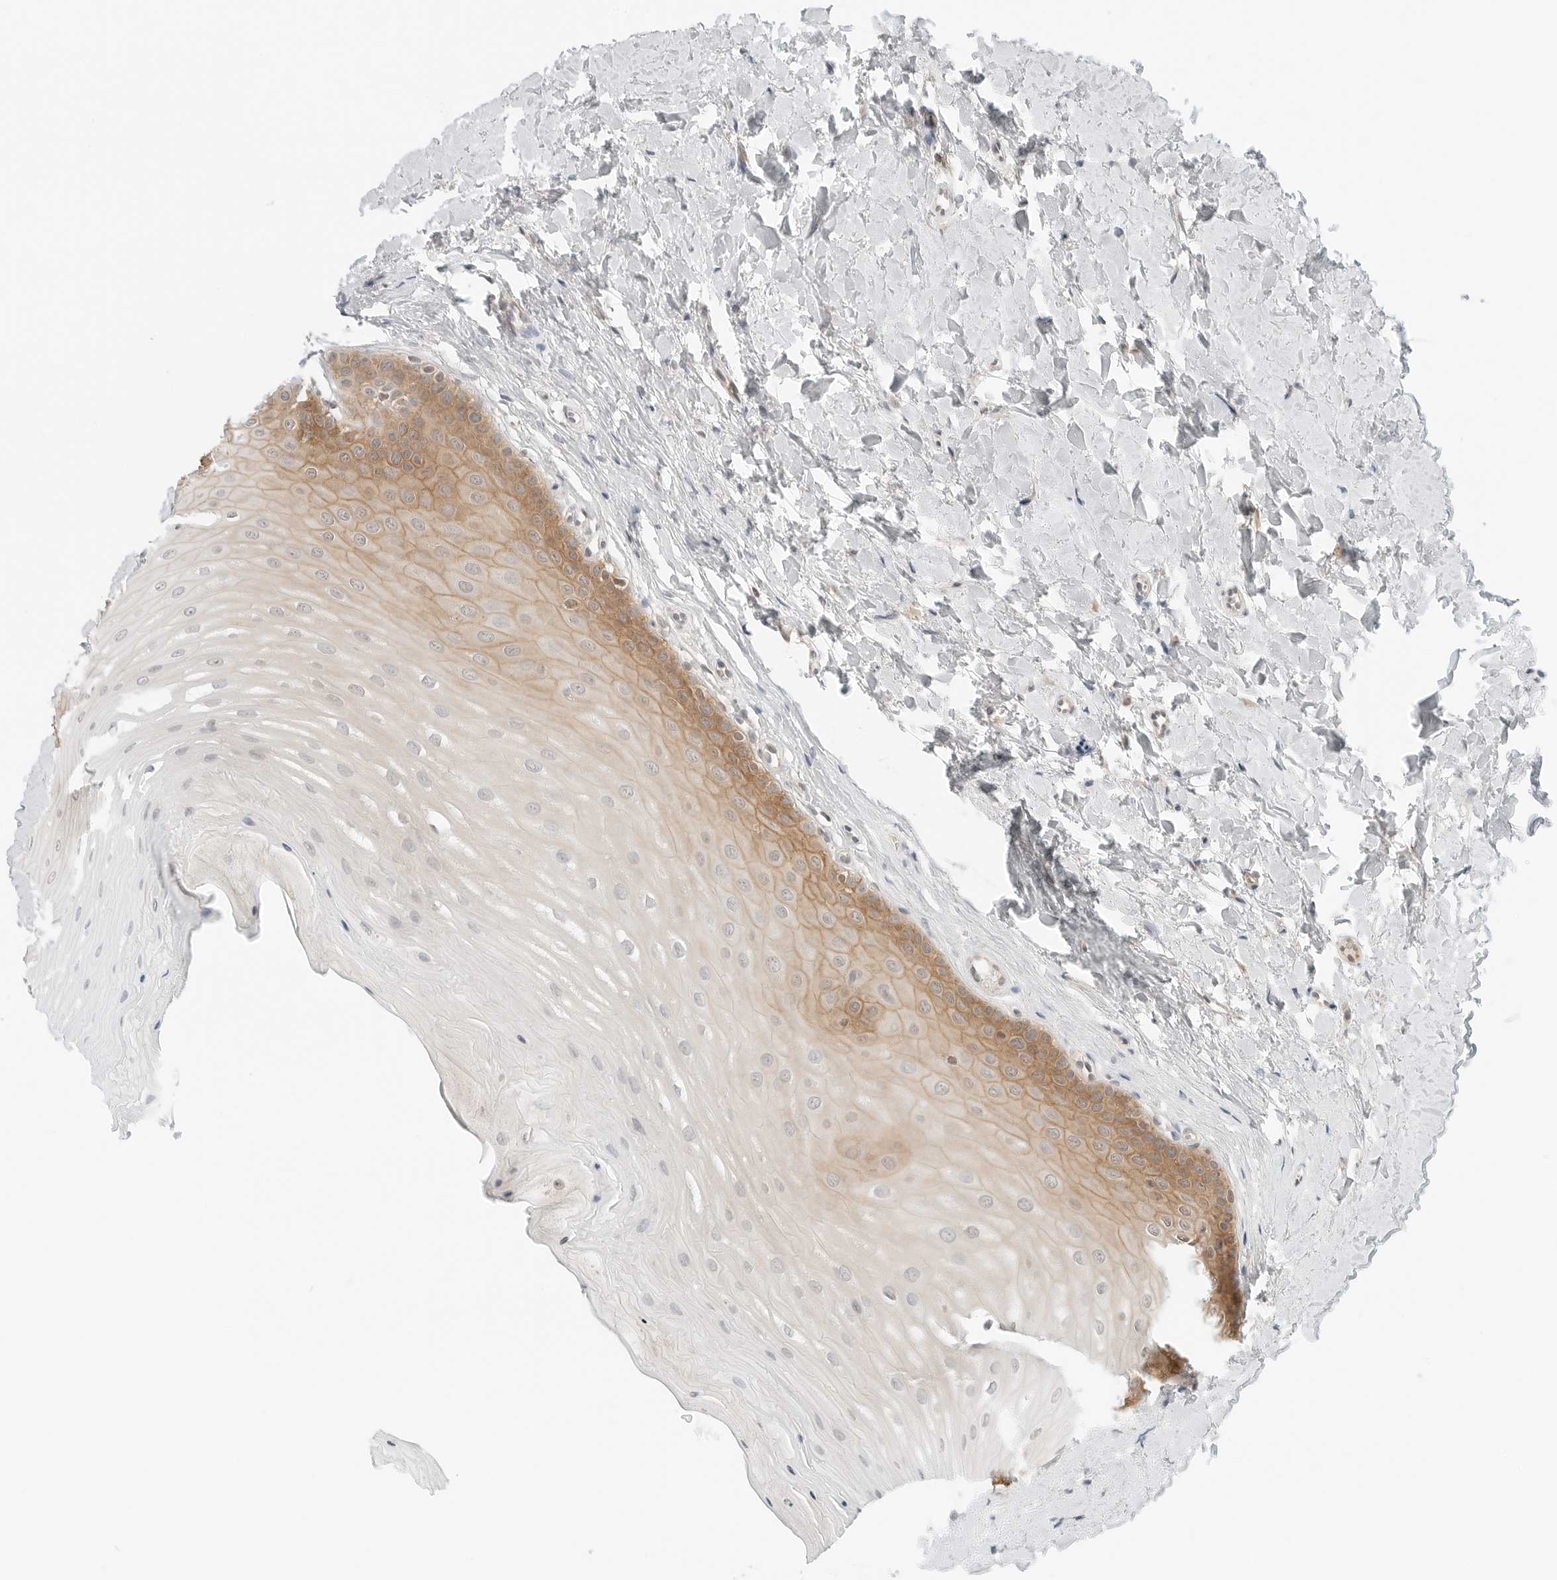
{"staining": {"intensity": "moderate", "quantity": "<25%", "location": "cytoplasmic/membranous"}, "tissue": "oral mucosa", "cell_type": "Squamous epithelial cells", "image_type": "normal", "snomed": [{"axis": "morphology", "description": "Normal tissue, NOS"}, {"axis": "topography", "description": "Oral tissue"}], "caption": "The photomicrograph shows staining of benign oral mucosa, revealing moderate cytoplasmic/membranous protein expression (brown color) within squamous epithelial cells.", "gene": "IQCC", "patient": {"sex": "female", "age": 39}}